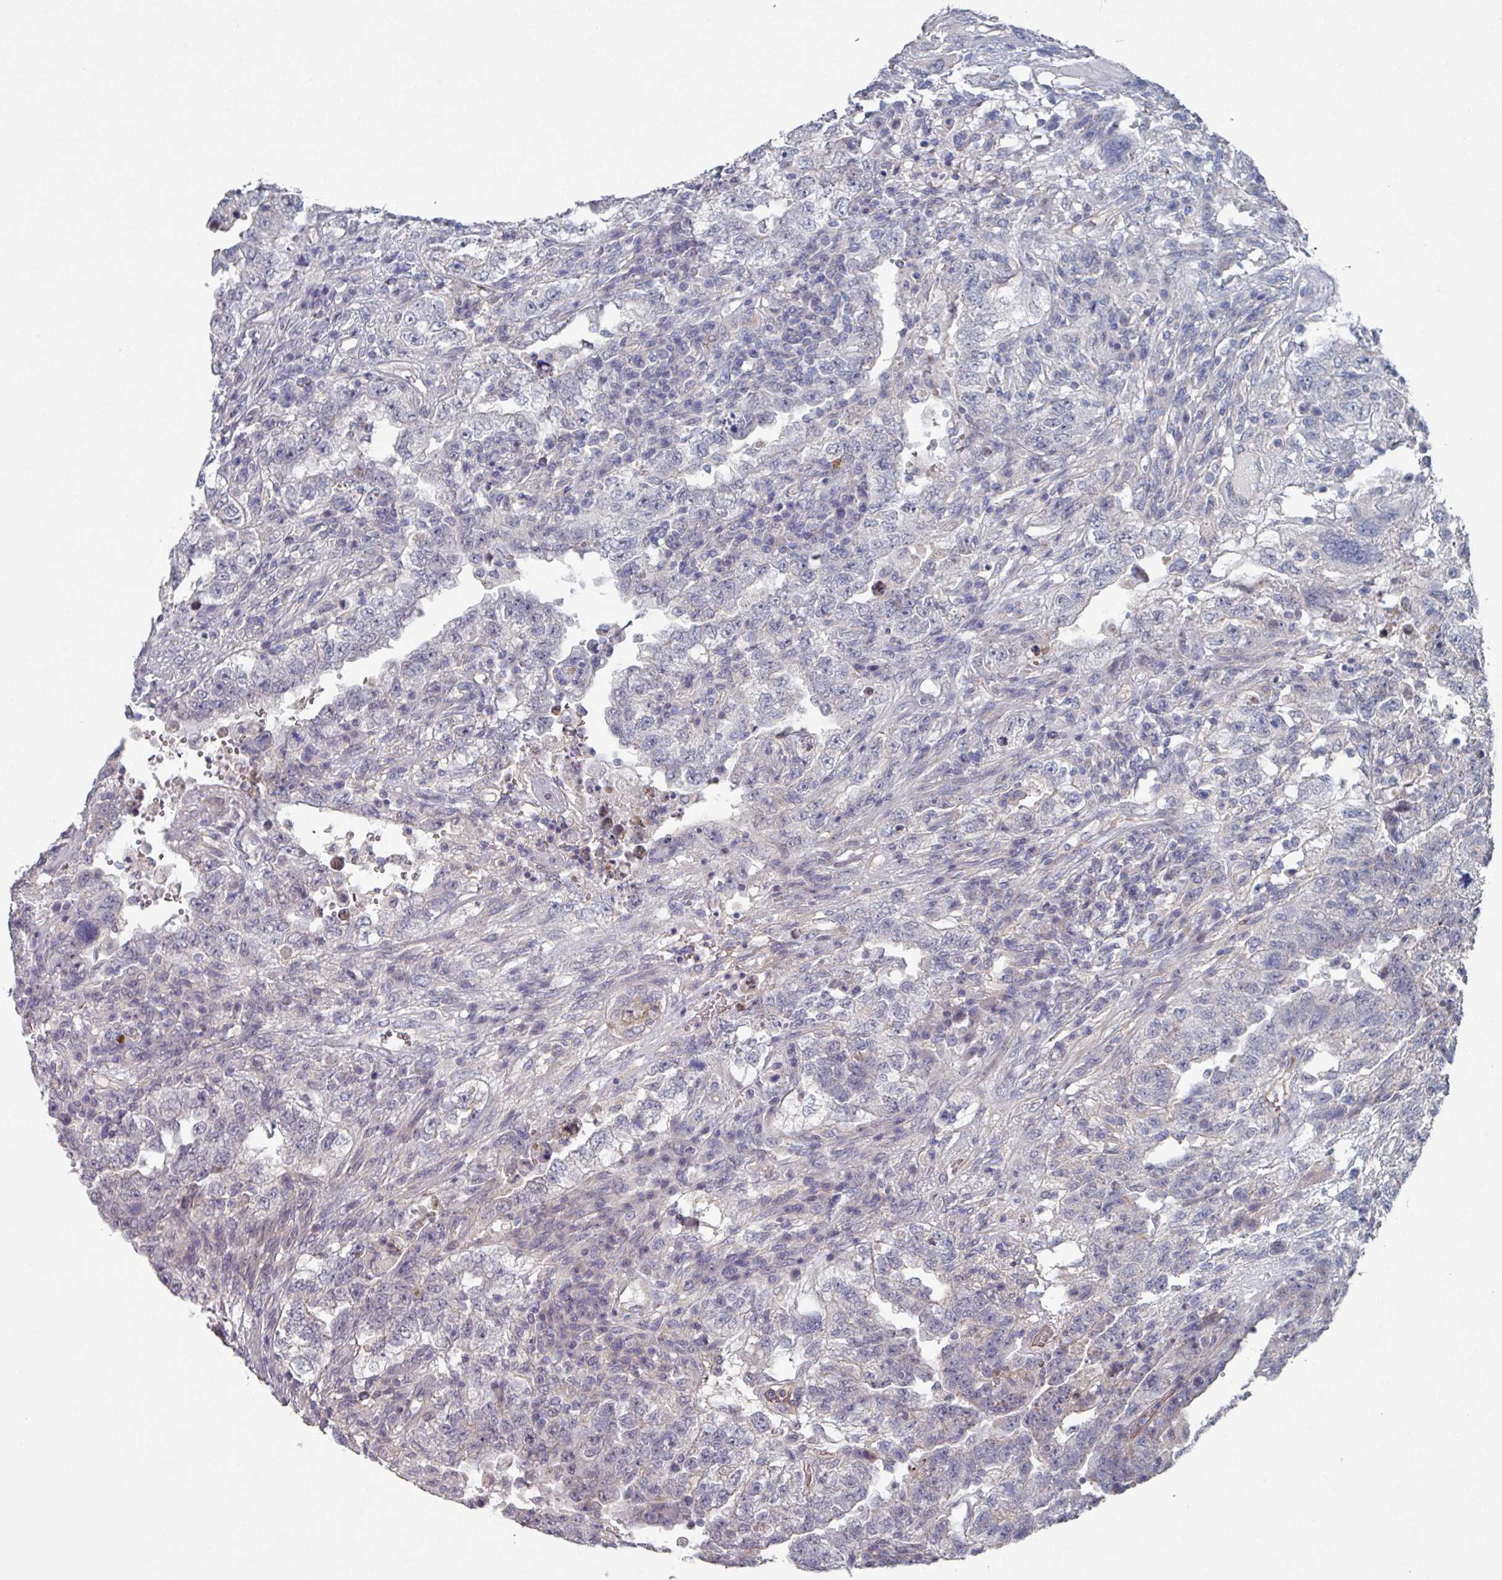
{"staining": {"intensity": "negative", "quantity": "none", "location": "none"}, "tissue": "testis cancer", "cell_type": "Tumor cells", "image_type": "cancer", "snomed": [{"axis": "morphology", "description": "Carcinoma, Embryonal, NOS"}, {"axis": "topography", "description": "Testis"}], "caption": "Human embryonal carcinoma (testis) stained for a protein using IHC shows no staining in tumor cells.", "gene": "EFL1", "patient": {"sex": "male", "age": 26}}